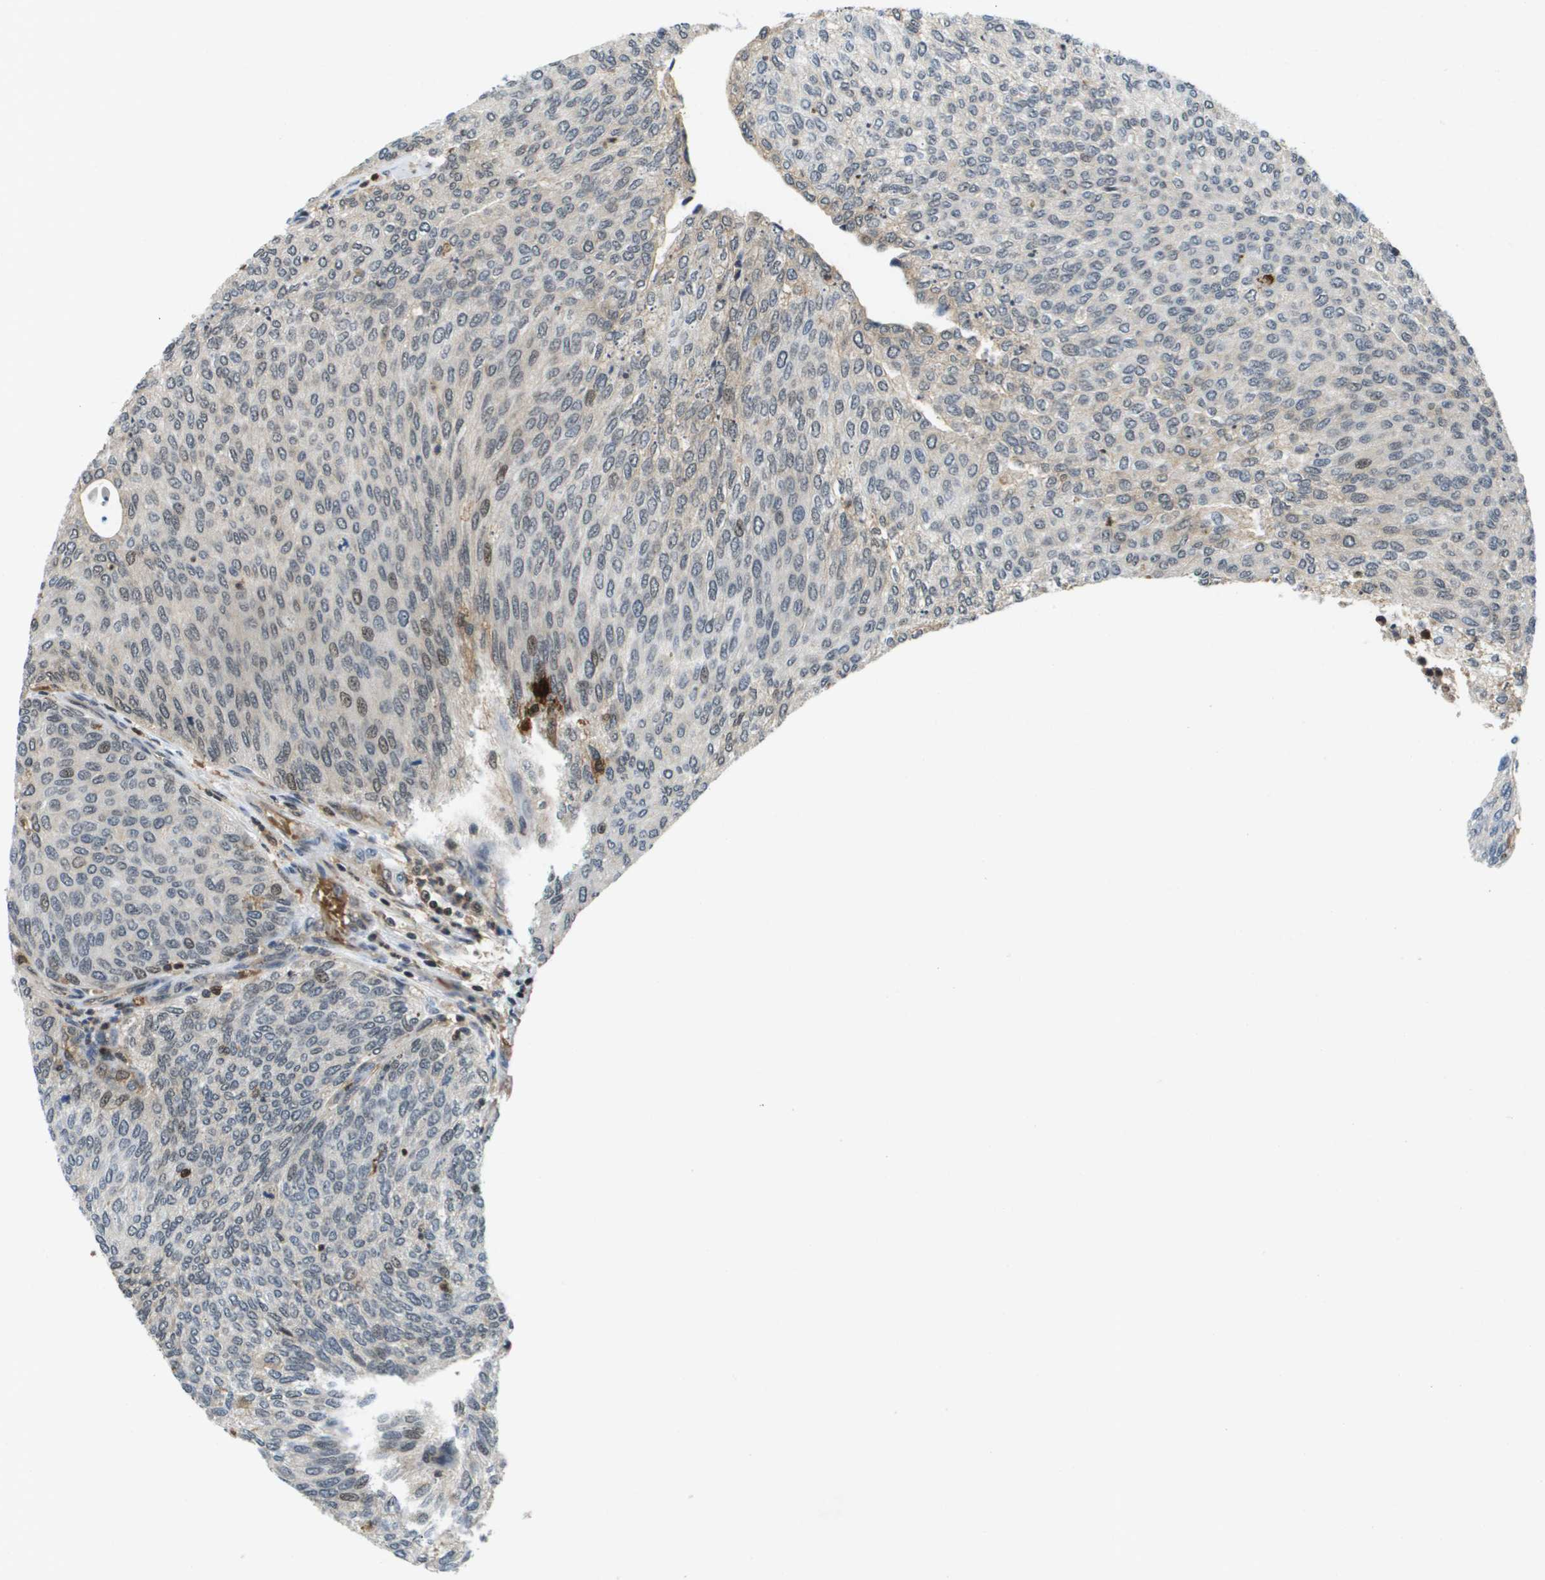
{"staining": {"intensity": "moderate", "quantity": "<25%", "location": "nuclear"}, "tissue": "urothelial cancer", "cell_type": "Tumor cells", "image_type": "cancer", "snomed": [{"axis": "morphology", "description": "Urothelial carcinoma, Low grade"}, {"axis": "topography", "description": "Urinary bladder"}], "caption": "Low-grade urothelial carcinoma stained with a brown dye shows moderate nuclear positive staining in about <25% of tumor cells.", "gene": "EP400", "patient": {"sex": "female", "age": 79}}